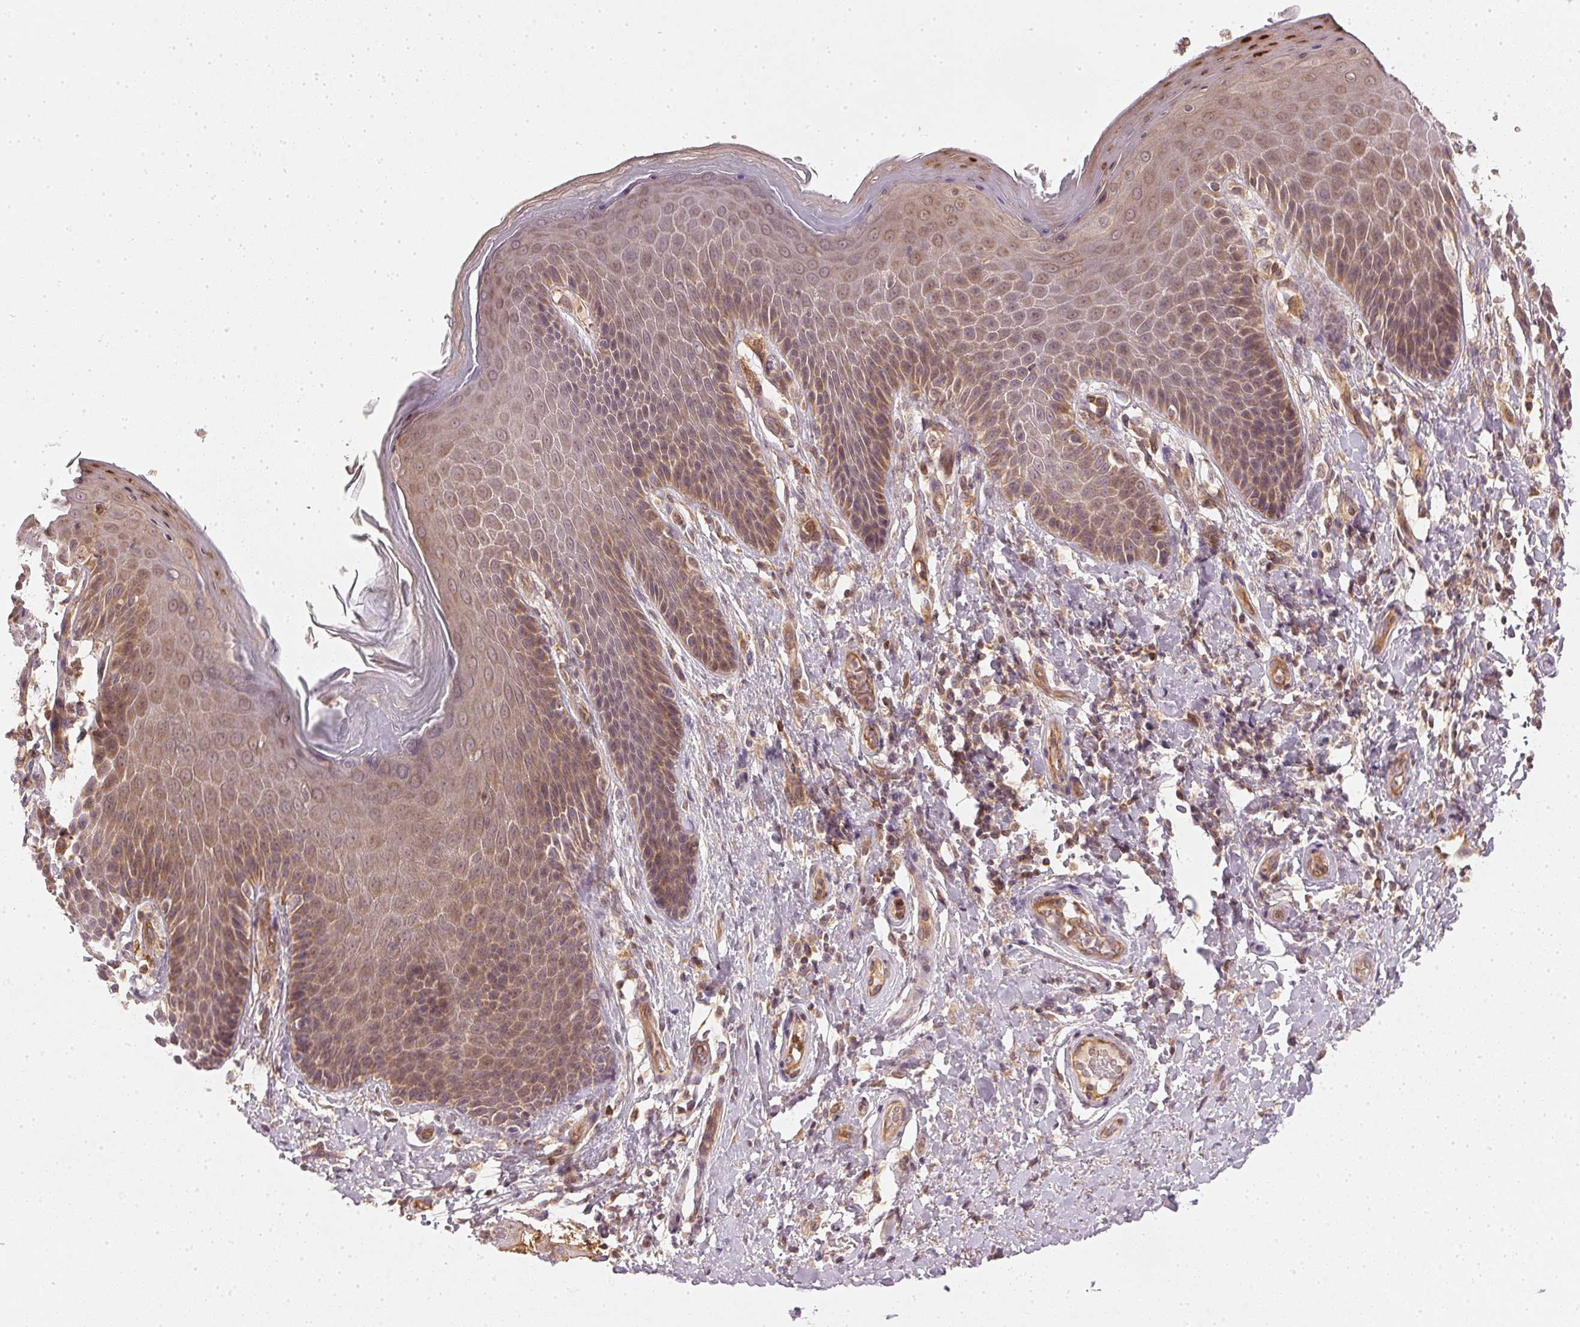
{"staining": {"intensity": "moderate", "quantity": ">75%", "location": "cytoplasmic/membranous"}, "tissue": "skin", "cell_type": "Epidermal cells", "image_type": "normal", "snomed": [{"axis": "morphology", "description": "Normal tissue, NOS"}, {"axis": "topography", "description": "Anal"}, {"axis": "topography", "description": "Peripheral nerve tissue"}], "caption": "Moderate cytoplasmic/membranous staining is seen in about >75% of epidermal cells in normal skin. (brown staining indicates protein expression, while blue staining denotes nuclei).", "gene": "NADK2", "patient": {"sex": "male", "age": 51}}